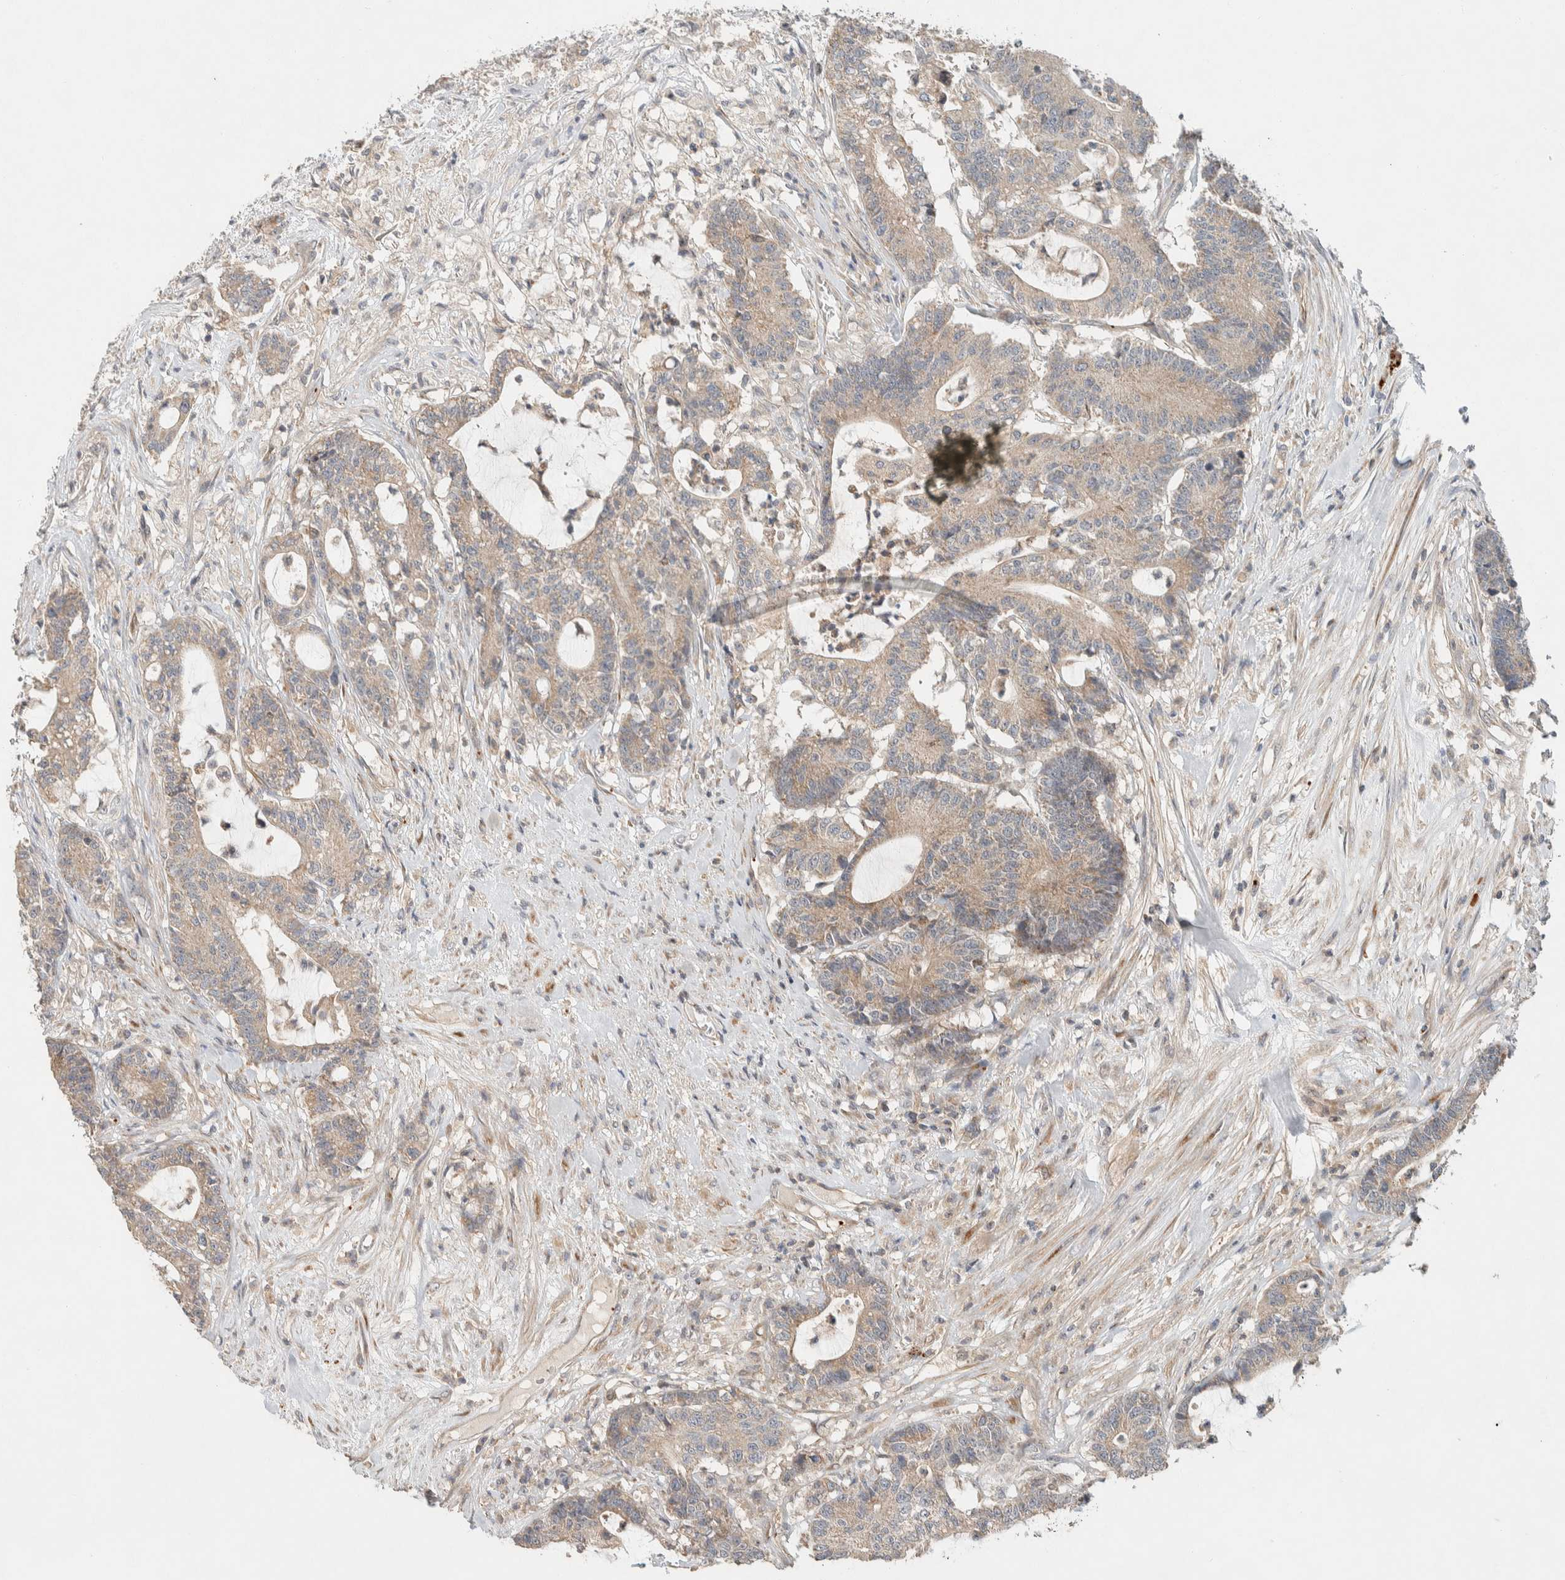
{"staining": {"intensity": "weak", "quantity": ">75%", "location": "cytoplasmic/membranous"}, "tissue": "colorectal cancer", "cell_type": "Tumor cells", "image_type": "cancer", "snomed": [{"axis": "morphology", "description": "Adenocarcinoma, NOS"}, {"axis": "topography", "description": "Colon"}], "caption": "Brown immunohistochemical staining in human colorectal cancer (adenocarcinoma) shows weak cytoplasmic/membranous positivity in approximately >75% of tumor cells.", "gene": "KIF9", "patient": {"sex": "female", "age": 84}}